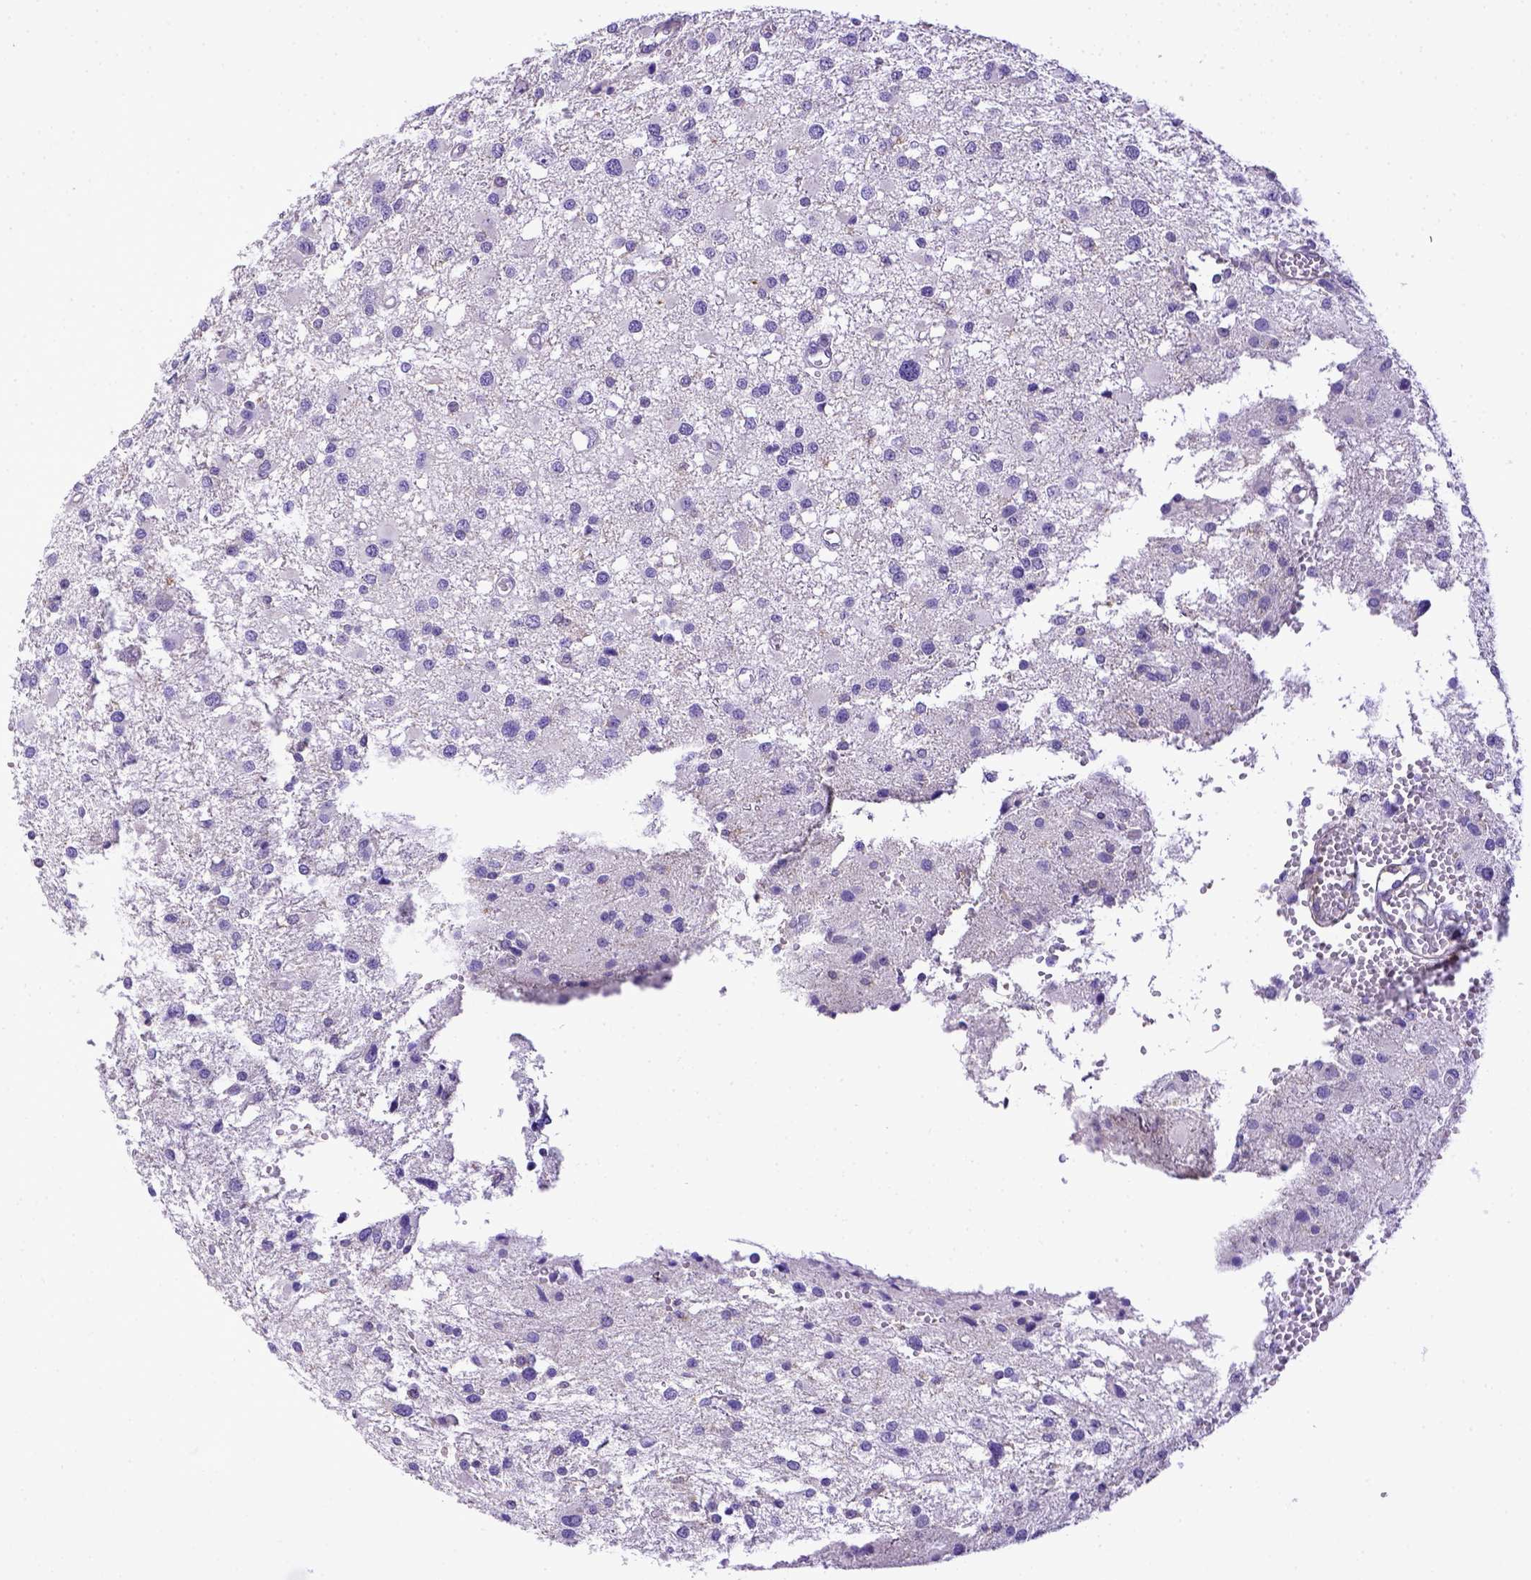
{"staining": {"intensity": "negative", "quantity": "none", "location": "none"}, "tissue": "glioma", "cell_type": "Tumor cells", "image_type": "cancer", "snomed": [{"axis": "morphology", "description": "Glioma, malignant, High grade"}, {"axis": "topography", "description": "Brain"}], "caption": "Tumor cells show no significant expression in glioma. (Brightfield microscopy of DAB (3,3'-diaminobenzidine) immunohistochemistry (IHC) at high magnification).", "gene": "CD40", "patient": {"sex": "male", "age": 54}}